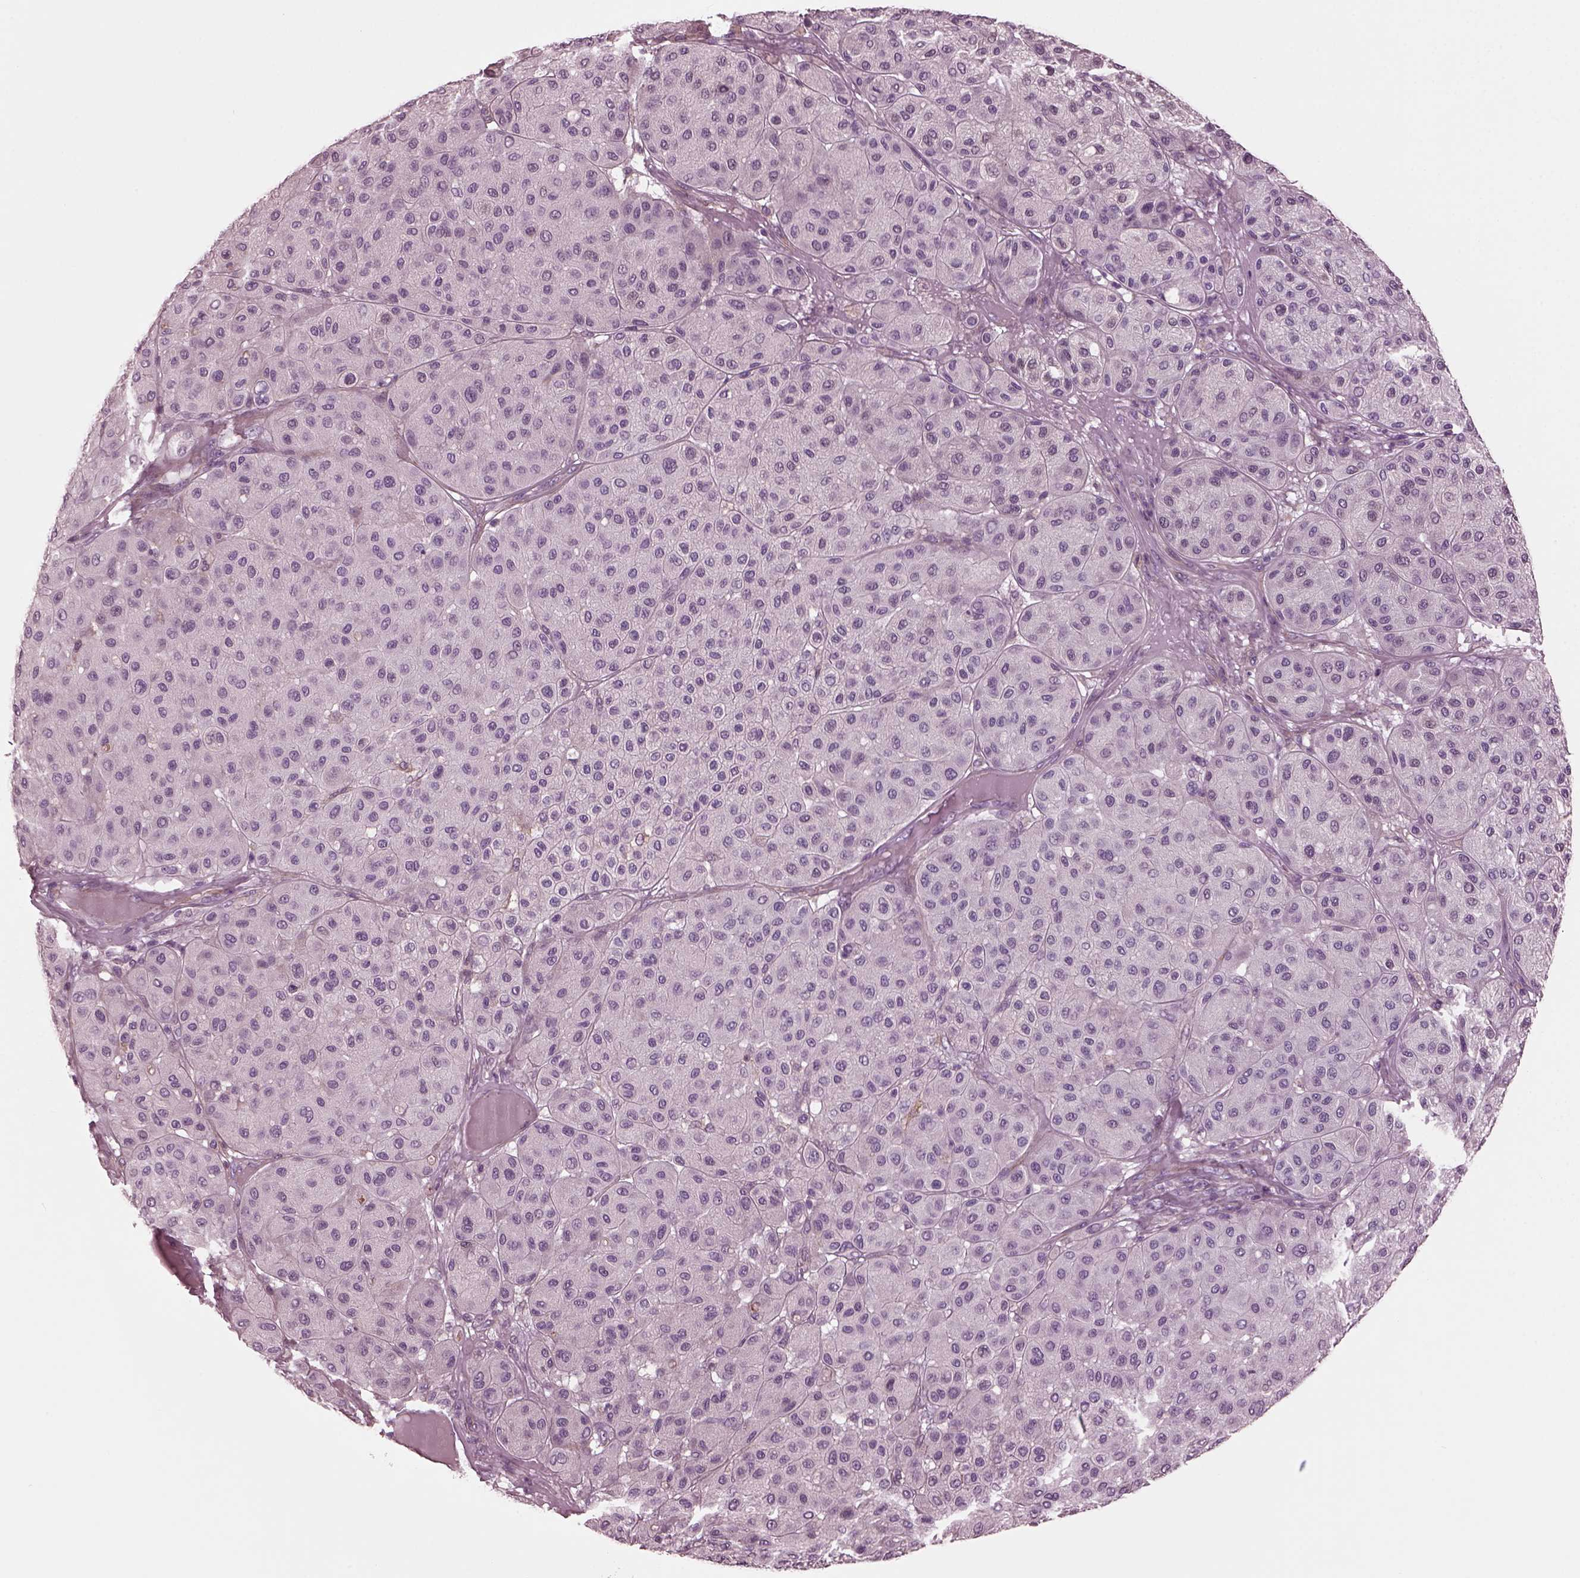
{"staining": {"intensity": "negative", "quantity": "none", "location": "none"}, "tissue": "melanoma", "cell_type": "Tumor cells", "image_type": "cancer", "snomed": [{"axis": "morphology", "description": "Malignant melanoma, Metastatic site"}, {"axis": "topography", "description": "Smooth muscle"}], "caption": "Immunohistochemistry (IHC) histopathology image of neoplastic tissue: malignant melanoma (metastatic site) stained with DAB exhibits no significant protein positivity in tumor cells. (Immunohistochemistry (IHC), brightfield microscopy, high magnification).", "gene": "GDF11", "patient": {"sex": "male", "age": 41}}